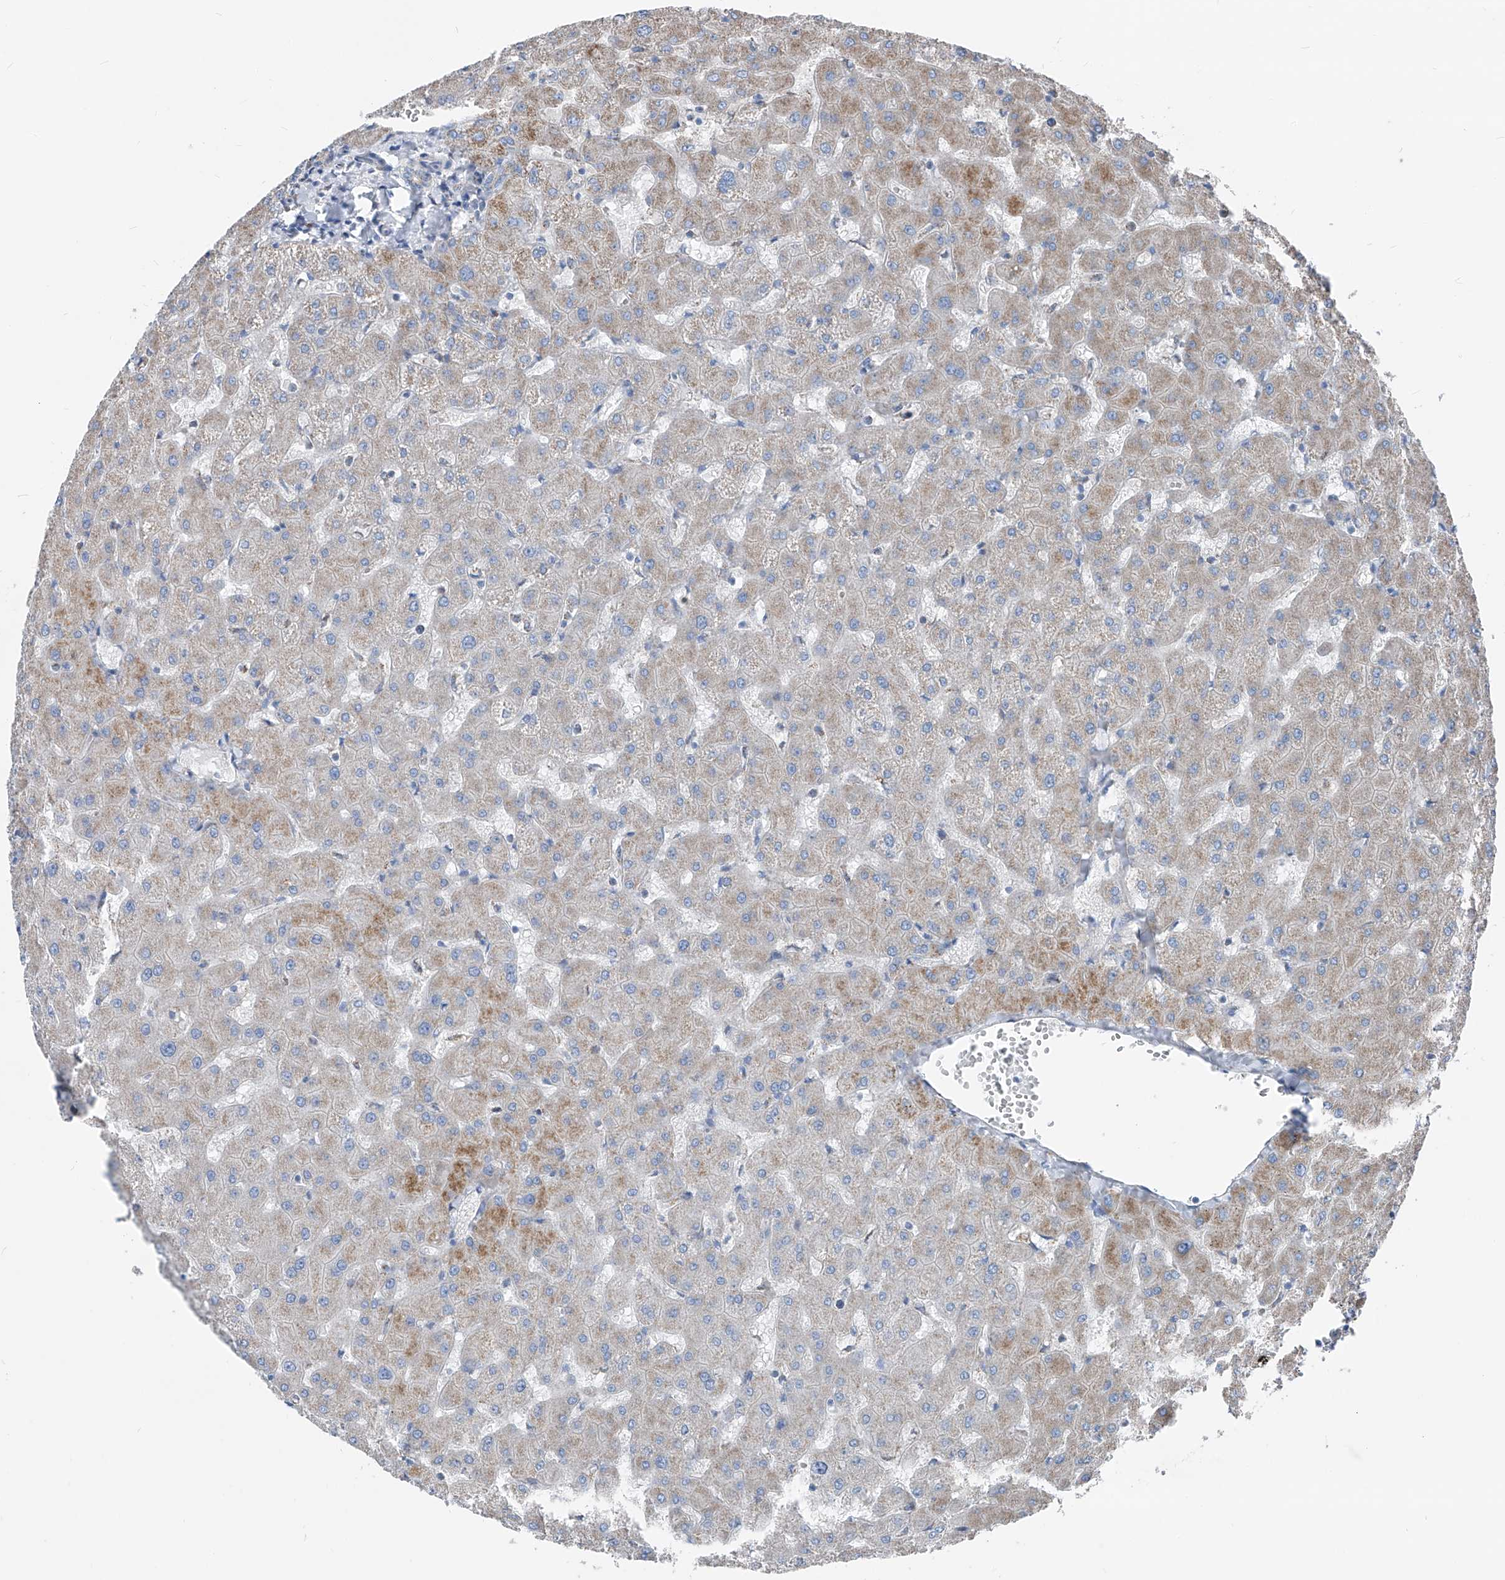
{"staining": {"intensity": "negative", "quantity": "none", "location": "none"}, "tissue": "liver", "cell_type": "Cholangiocytes", "image_type": "normal", "snomed": [{"axis": "morphology", "description": "Normal tissue, NOS"}, {"axis": "topography", "description": "Liver"}], "caption": "Immunohistochemistry (IHC) micrograph of benign liver stained for a protein (brown), which shows no staining in cholangiocytes. (Immunohistochemistry (IHC), brightfield microscopy, high magnification).", "gene": "AGPS", "patient": {"sex": "female", "age": 63}}